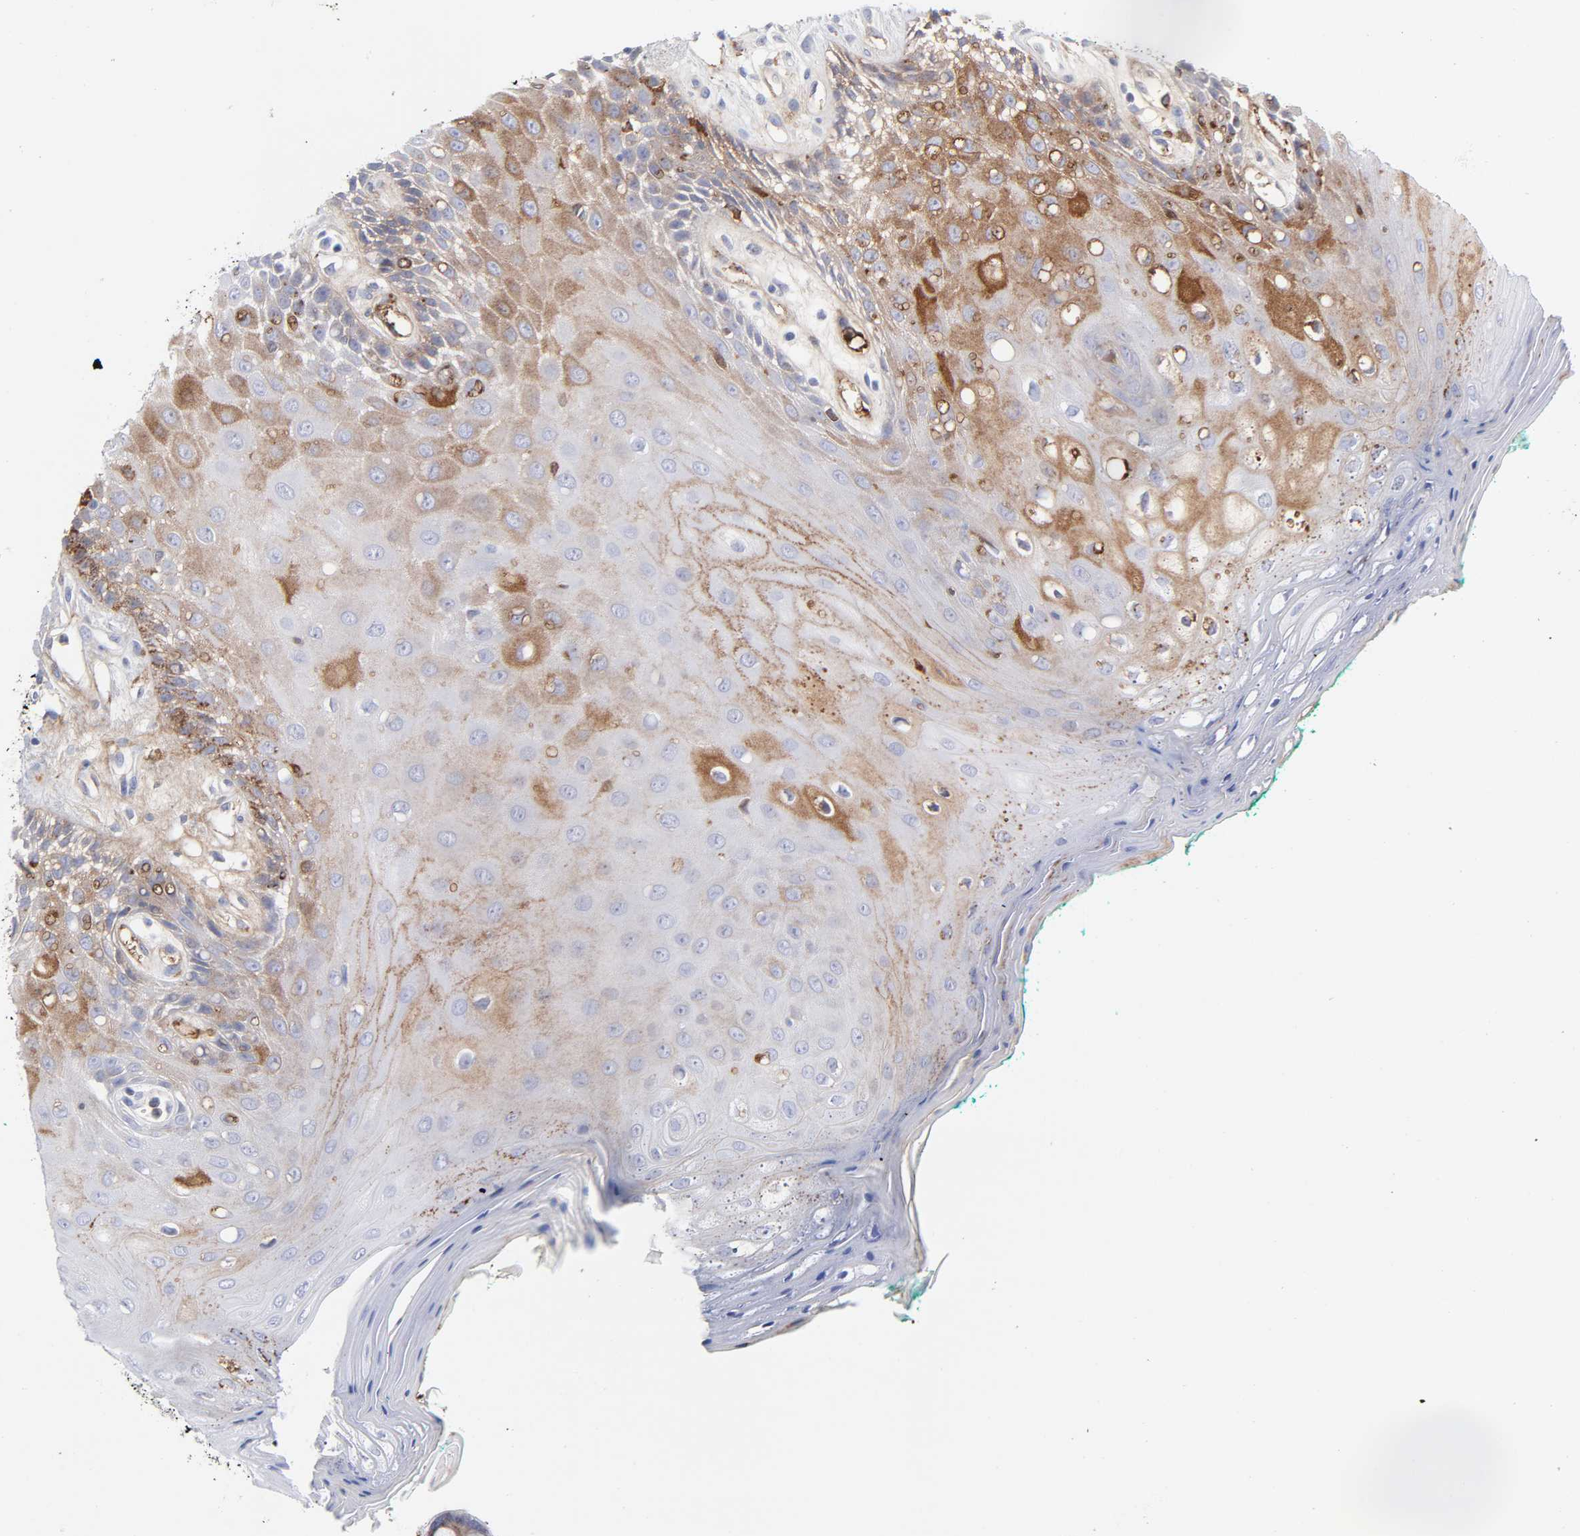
{"staining": {"intensity": "weak", "quantity": "<25%", "location": "cytoplasmic/membranous"}, "tissue": "oral mucosa", "cell_type": "Squamous epithelial cells", "image_type": "normal", "snomed": [{"axis": "morphology", "description": "Normal tissue, NOS"}, {"axis": "morphology", "description": "Squamous cell carcinoma, NOS"}, {"axis": "topography", "description": "Skeletal muscle"}, {"axis": "topography", "description": "Oral tissue"}, {"axis": "topography", "description": "Head-Neck"}], "caption": "IHC photomicrograph of normal human oral mucosa stained for a protein (brown), which displays no positivity in squamous epithelial cells.", "gene": "PLAT", "patient": {"sex": "female", "age": 84}}